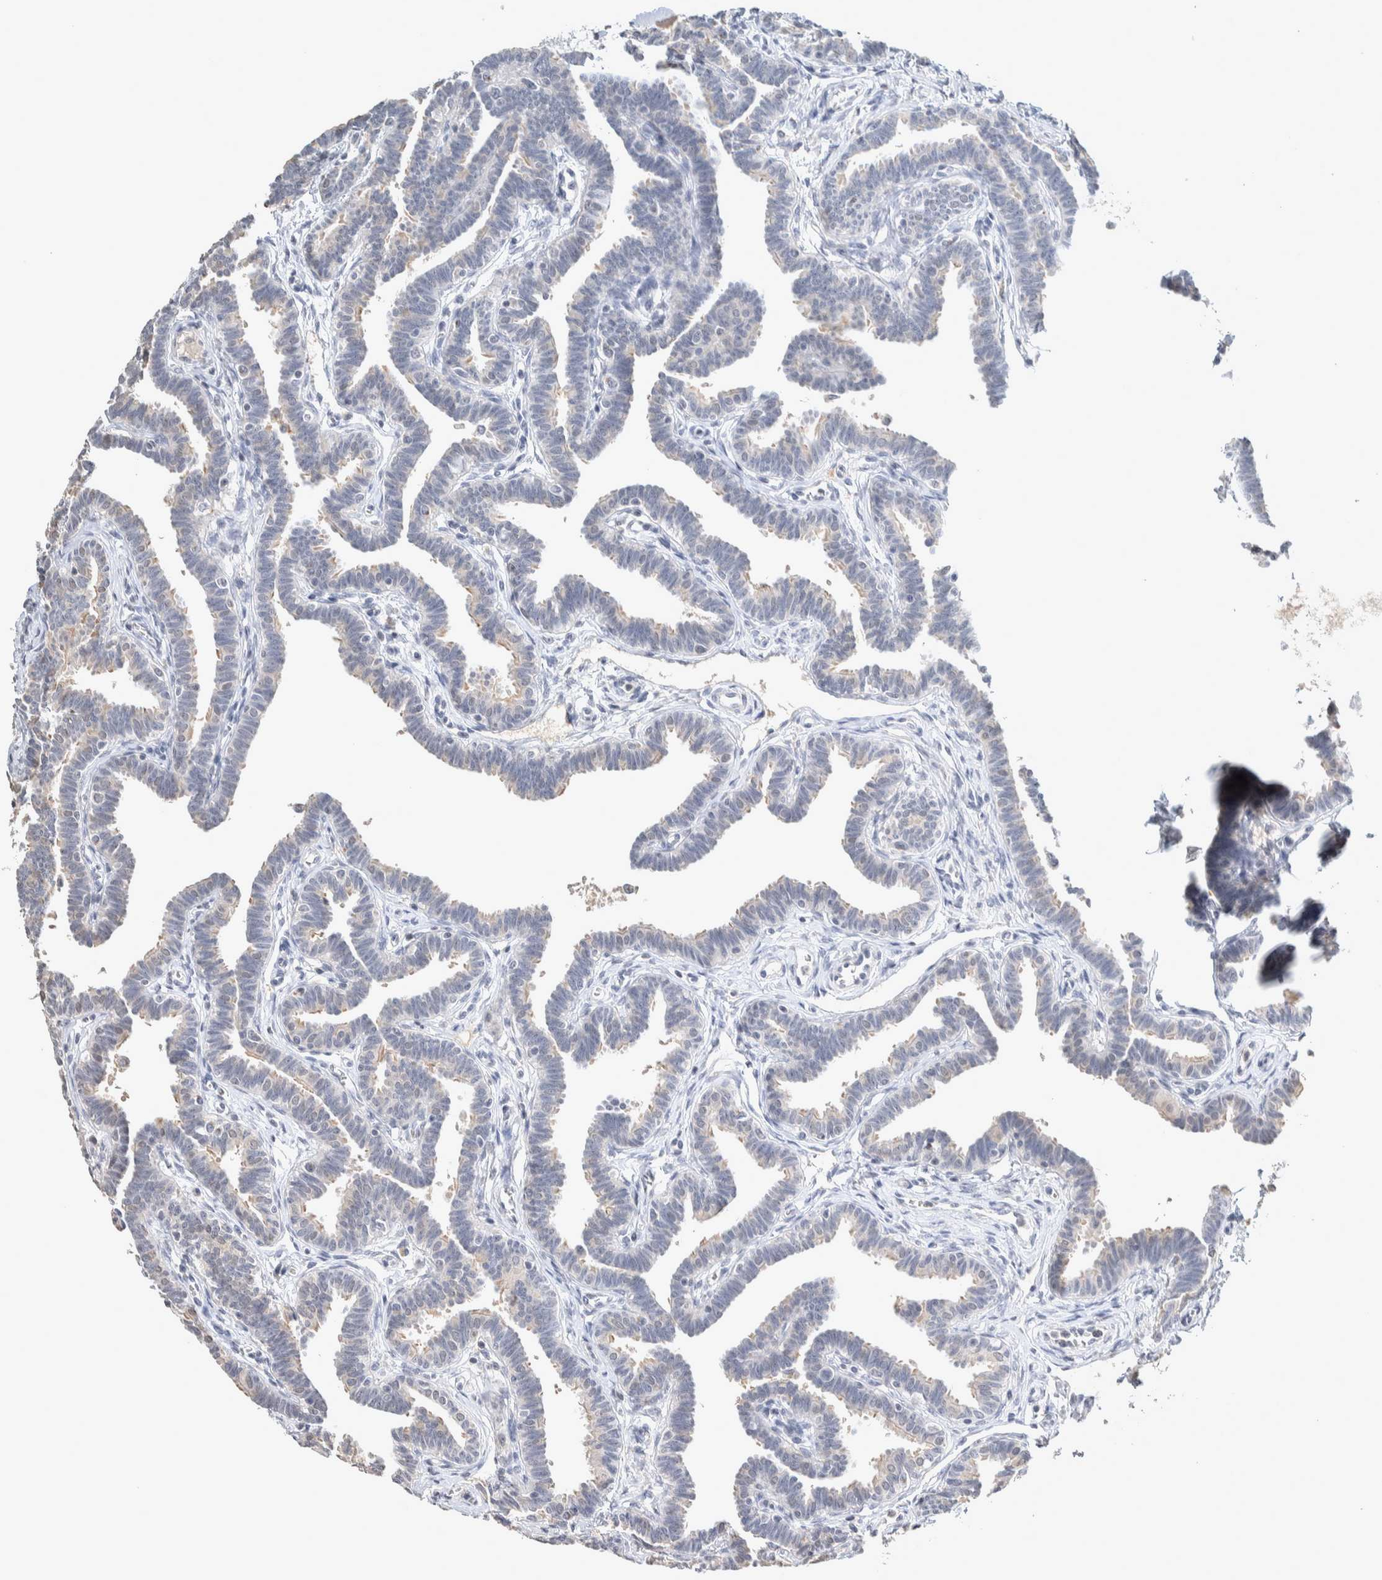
{"staining": {"intensity": "weak", "quantity": "<25%", "location": "cytoplasmic/membranous"}, "tissue": "fallopian tube", "cell_type": "Glandular cells", "image_type": "normal", "snomed": [{"axis": "morphology", "description": "Normal tissue, NOS"}, {"axis": "topography", "description": "Fallopian tube"}, {"axis": "topography", "description": "Ovary"}], "caption": "DAB (3,3'-diaminobenzidine) immunohistochemical staining of unremarkable fallopian tube exhibits no significant expression in glandular cells.", "gene": "CRAT", "patient": {"sex": "female", "age": 23}}